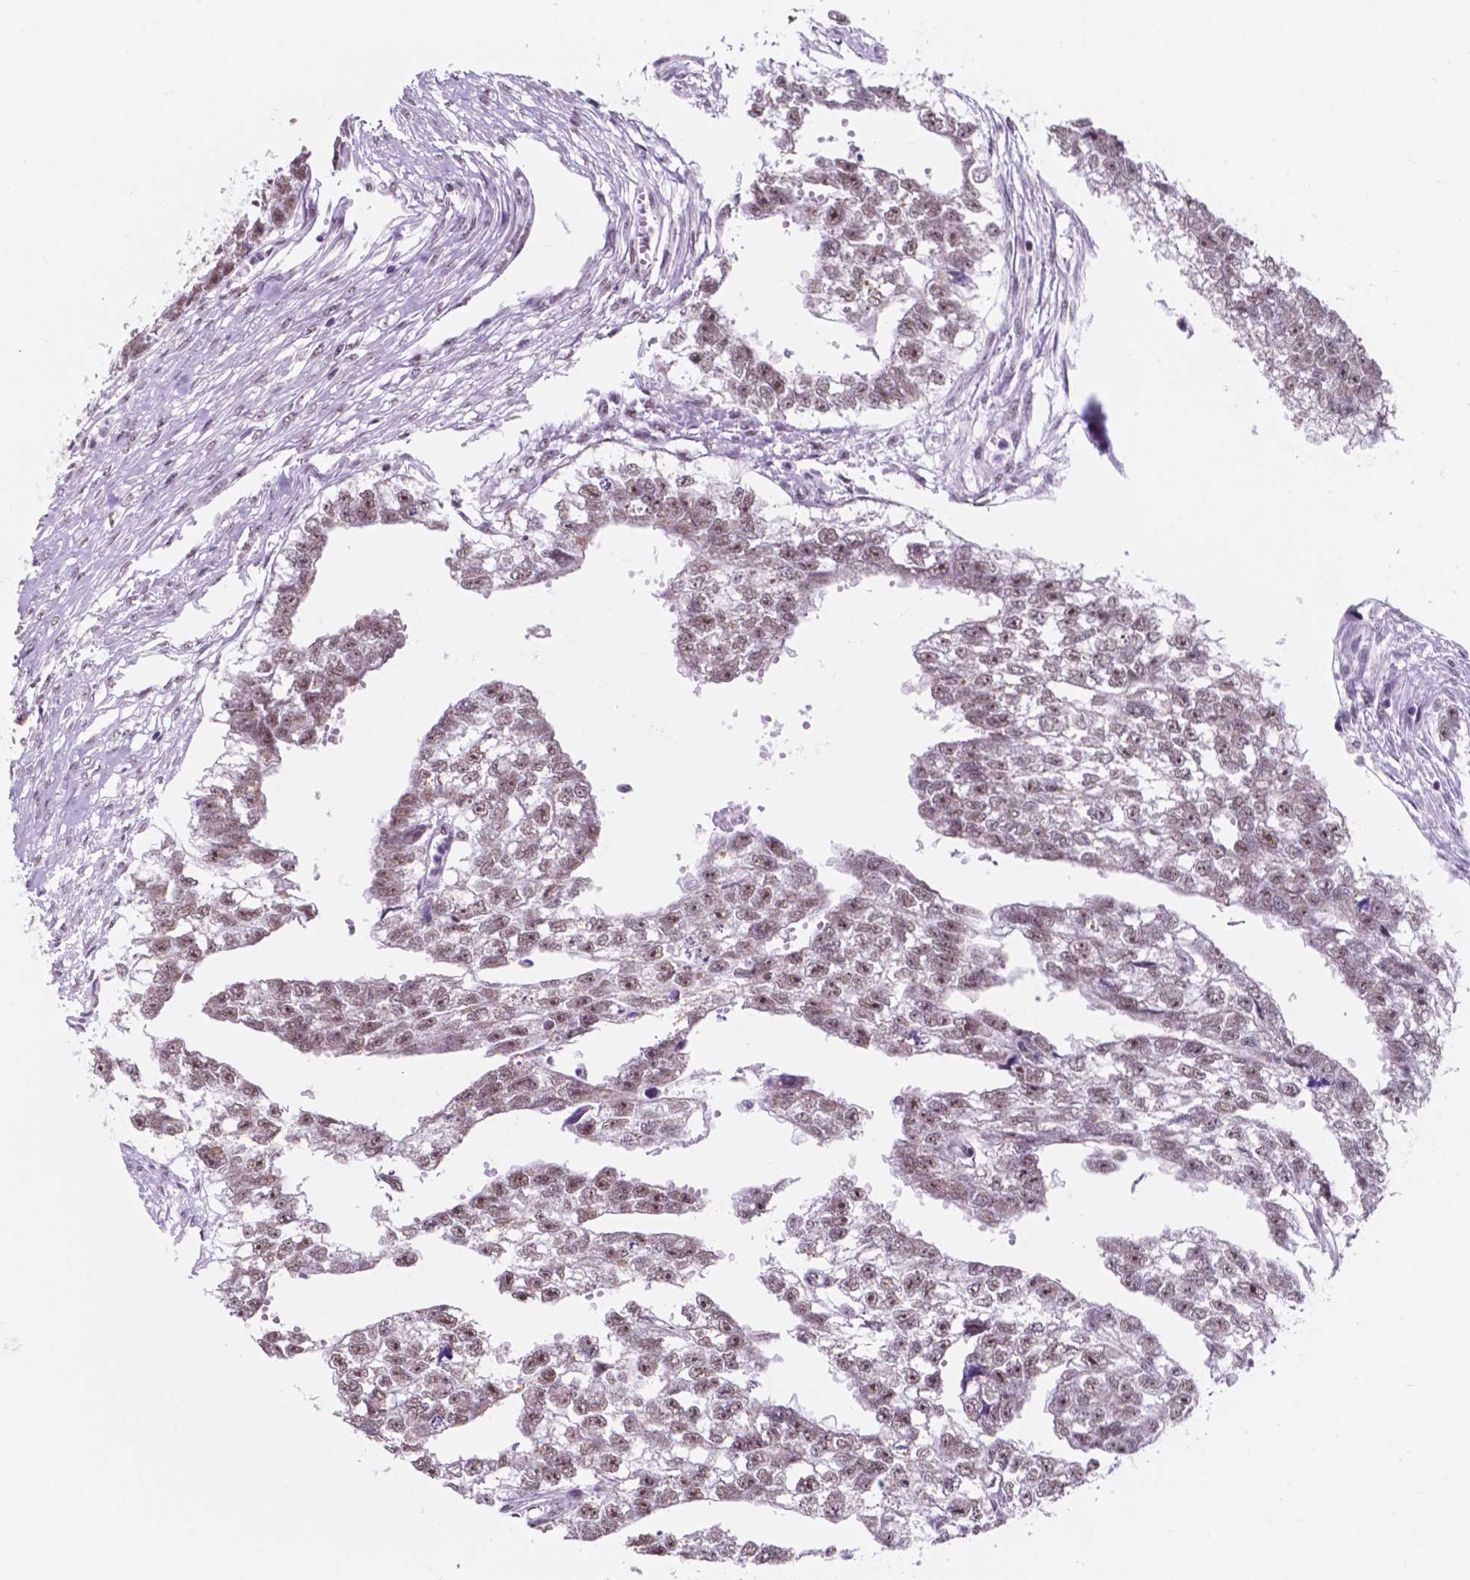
{"staining": {"intensity": "weak", "quantity": "<25%", "location": "nuclear"}, "tissue": "testis cancer", "cell_type": "Tumor cells", "image_type": "cancer", "snomed": [{"axis": "morphology", "description": "Carcinoma, Embryonal, NOS"}, {"axis": "morphology", "description": "Teratoma, malignant, NOS"}, {"axis": "topography", "description": "Testis"}], "caption": "A micrograph of malignant teratoma (testis) stained for a protein exhibits no brown staining in tumor cells. (Stains: DAB immunohistochemistry with hematoxylin counter stain, Microscopy: brightfield microscopy at high magnification).", "gene": "BCAS2", "patient": {"sex": "male", "age": 44}}